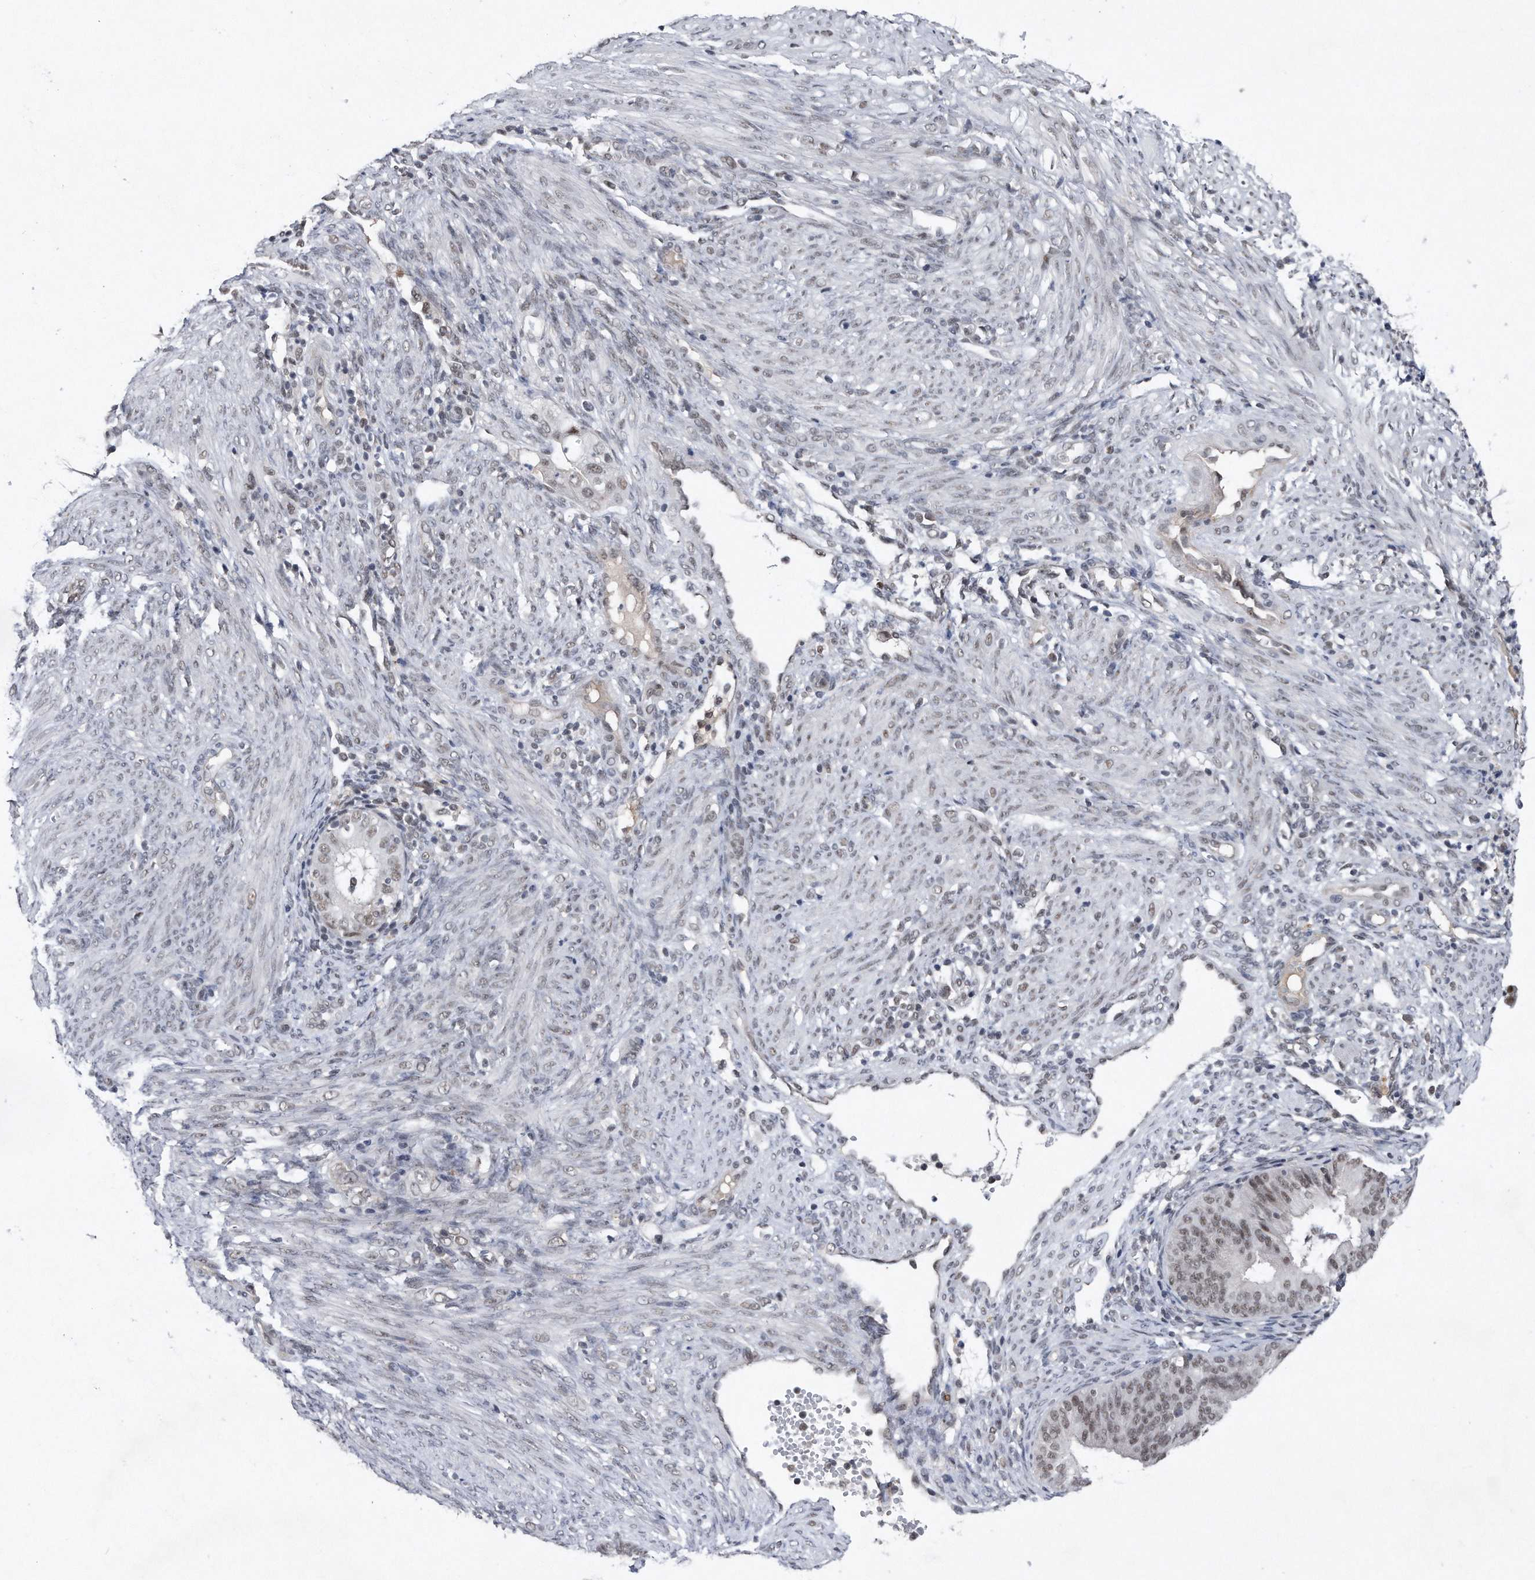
{"staining": {"intensity": "moderate", "quantity": "<25%", "location": "nuclear"}, "tissue": "endometrial cancer", "cell_type": "Tumor cells", "image_type": "cancer", "snomed": [{"axis": "morphology", "description": "Adenocarcinoma, NOS"}, {"axis": "topography", "description": "Endometrium"}], "caption": "About <25% of tumor cells in human adenocarcinoma (endometrial) reveal moderate nuclear protein positivity as visualized by brown immunohistochemical staining.", "gene": "VIRMA", "patient": {"sex": "female", "age": 51}}